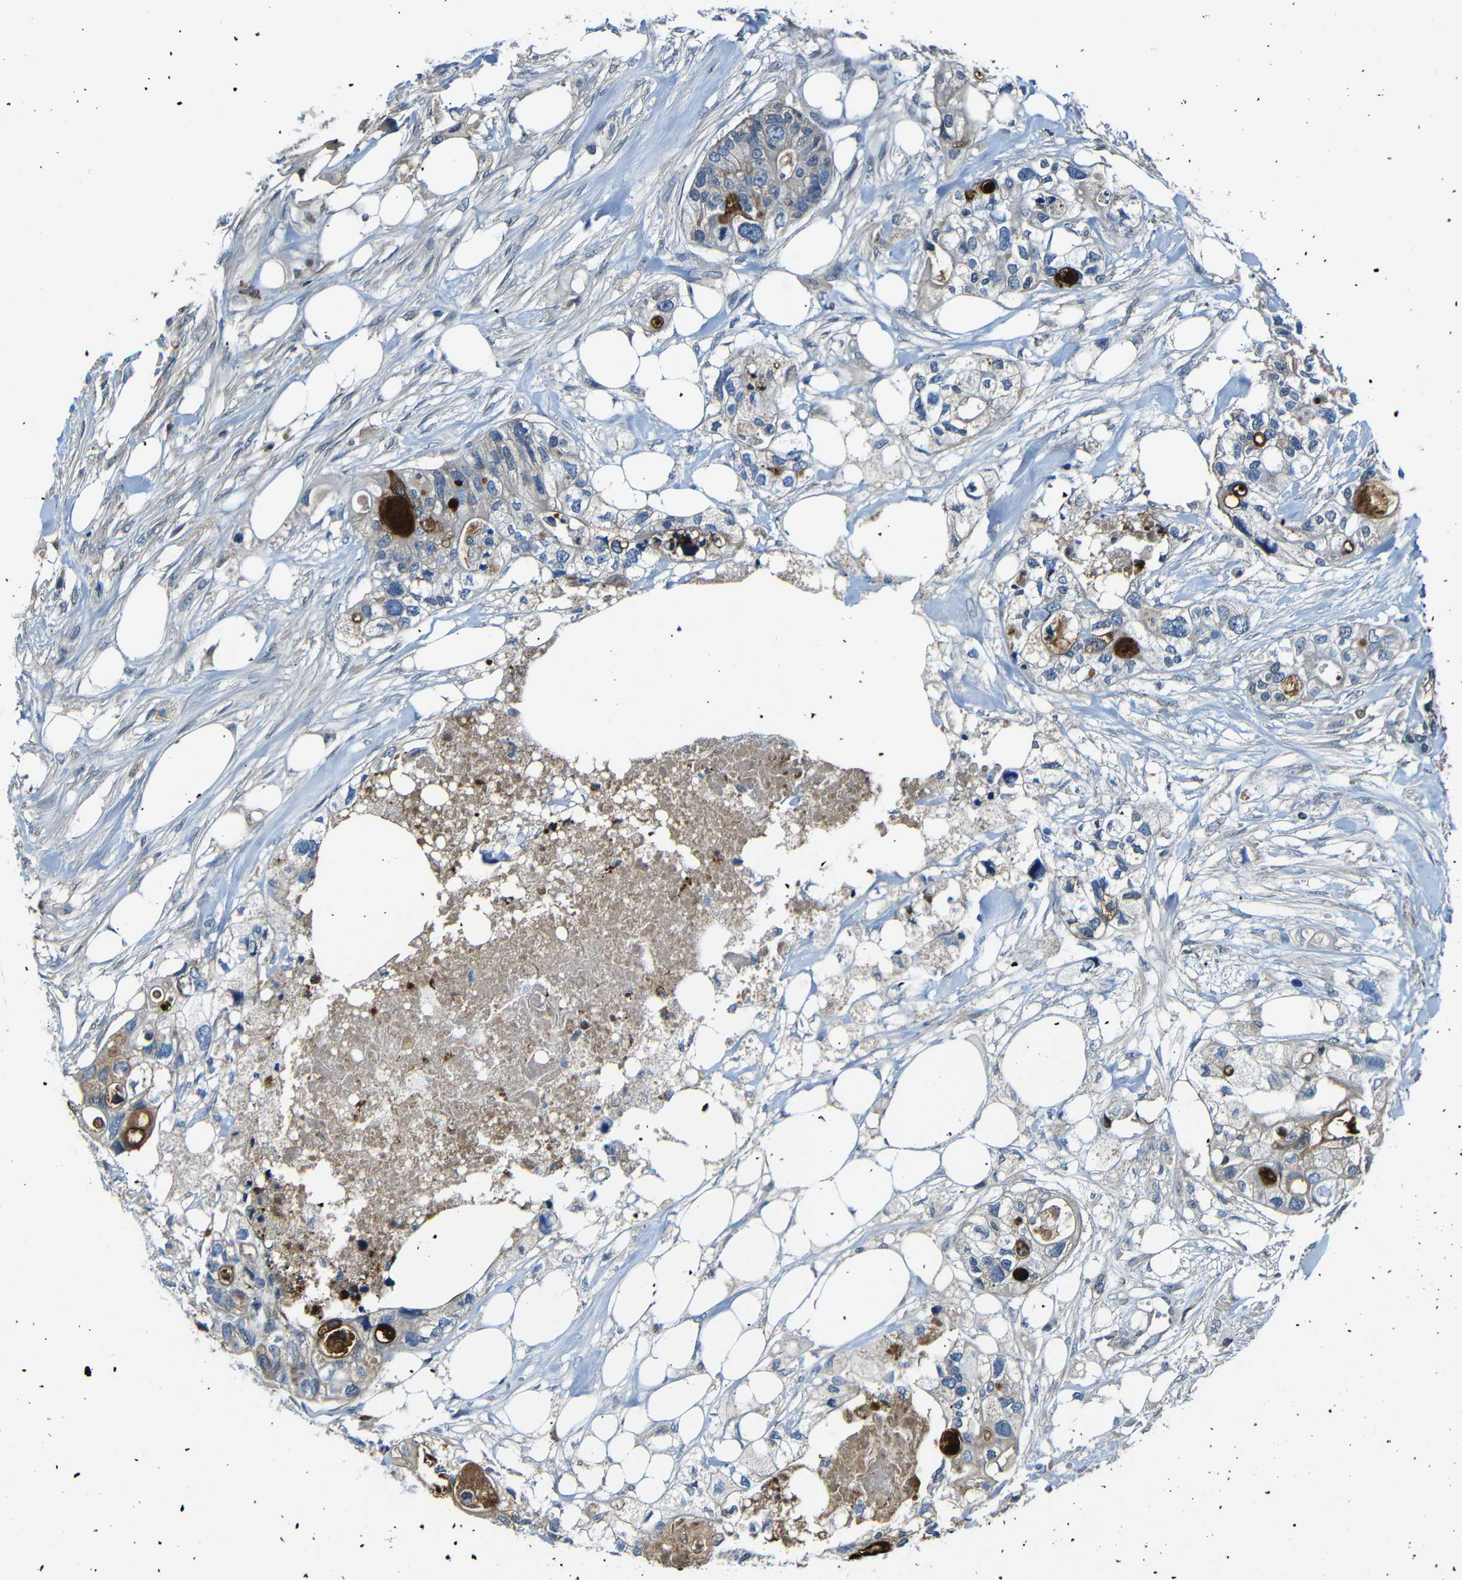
{"staining": {"intensity": "weak", "quantity": "25%-75%", "location": "cytoplasmic/membranous"}, "tissue": "colorectal cancer", "cell_type": "Tumor cells", "image_type": "cancer", "snomed": [{"axis": "morphology", "description": "Adenocarcinoma, NOS"}, {"axis": "topography", "description": "Colon"}], "caption": "A brown stain shows weak cytoplasmic/membranous positivity of a protein in human colorectal cancer tumor cells. (IHC, brightfield microscopy, high magnification).", "gene": "SERPINA1", "patient": {"sex": "female", "age": 57}}